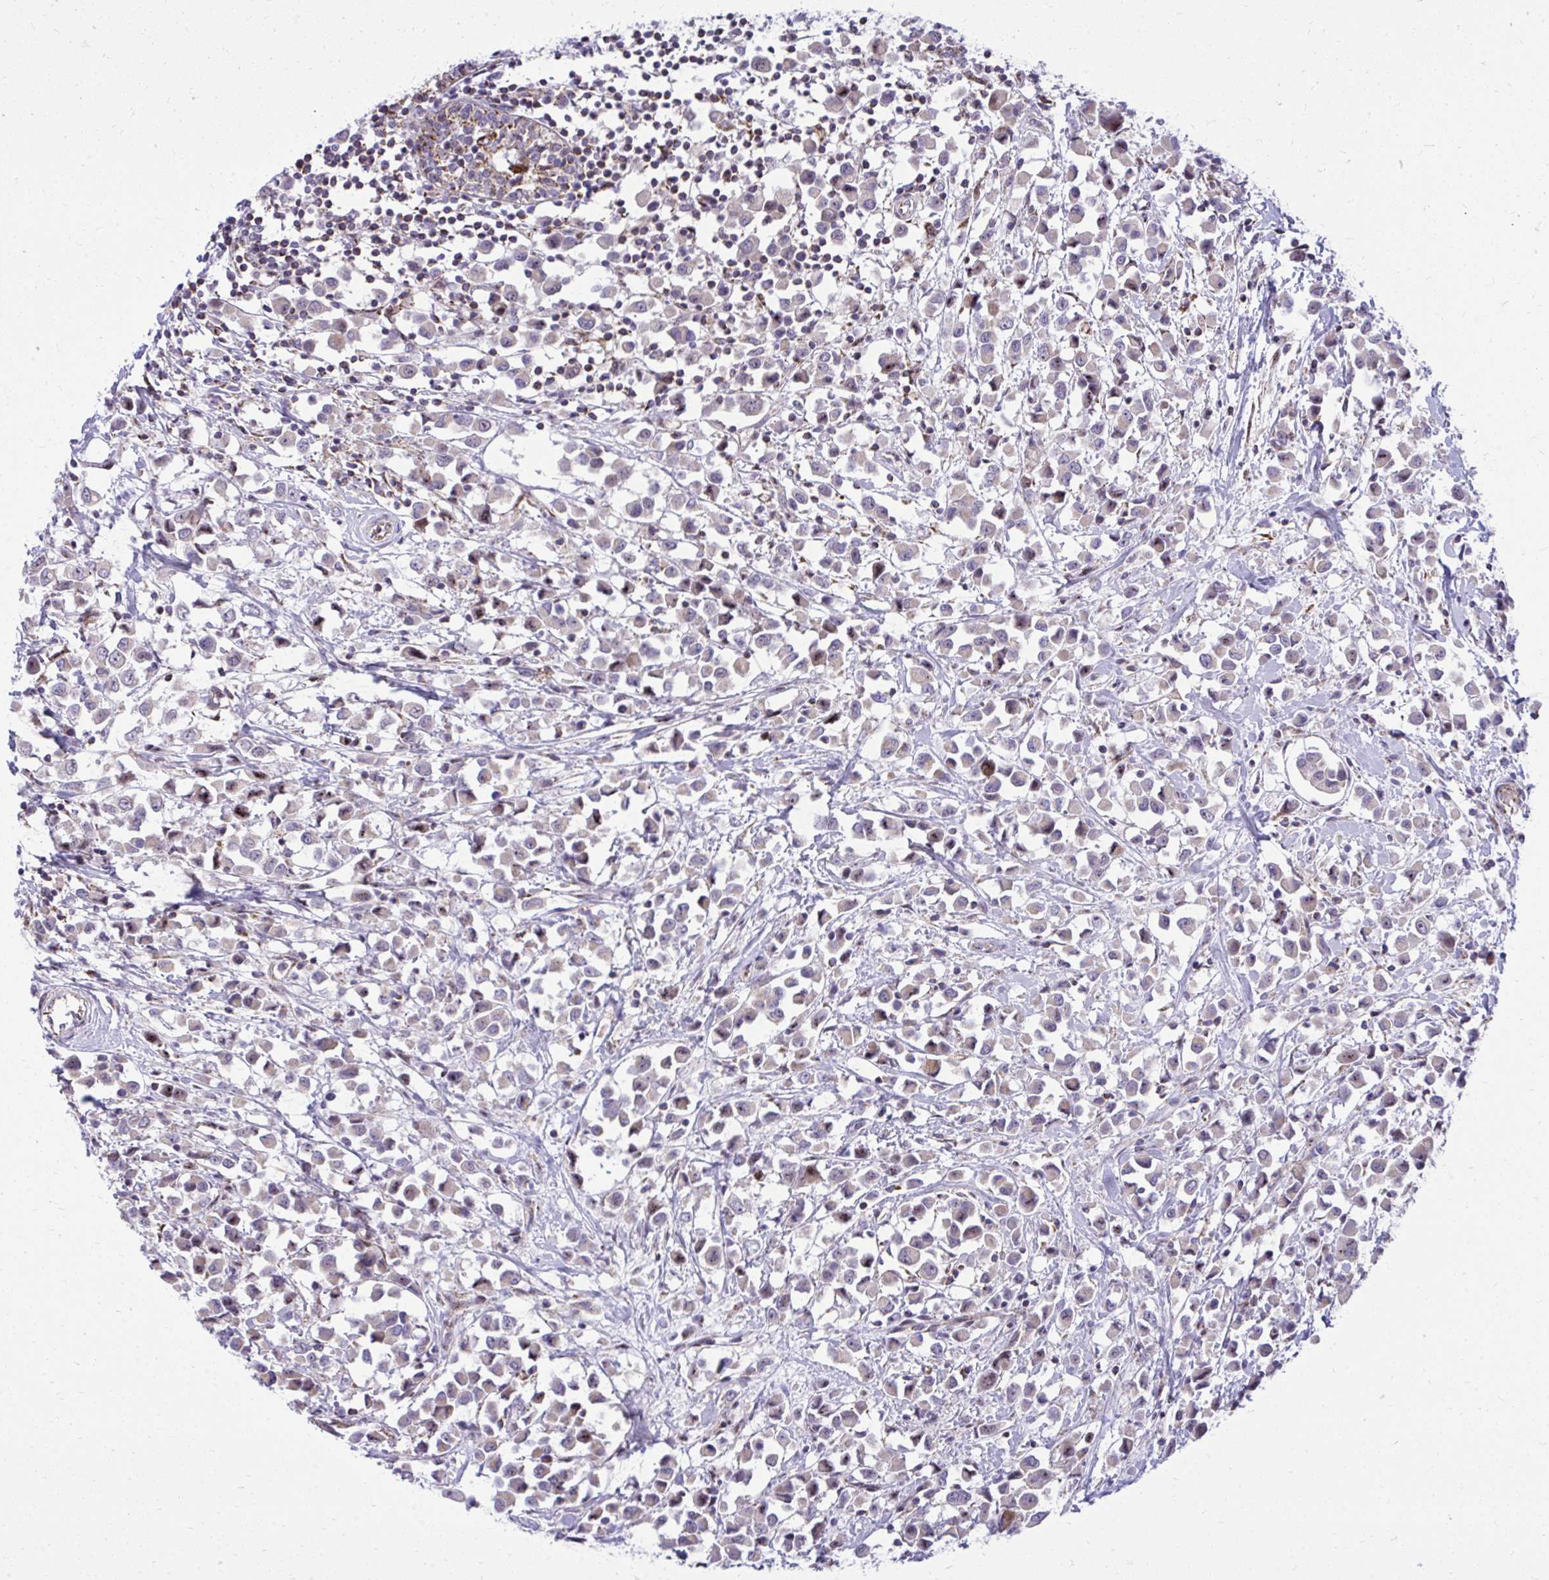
{"staining": {"intensity": "negative", "quantity": "none", "location": "none"}, "tissue": "breast cancer", "cell_type": "Tumor cells", "image_type": "cancer", "snomed": [{"axis": "morphology", "description": "Duct carcinoma"}, {"axis": "topography", "description": "Breast"}], "caption": "A histopathology image of breast infiltrating ductal carcinoma stained for a protein demonstrates no brown staining in tumor cells. (IHC, brightfield microscopy, high magnification).", "gene": "GPRIN3", "patient": {"sex": "female", "age": 61}}